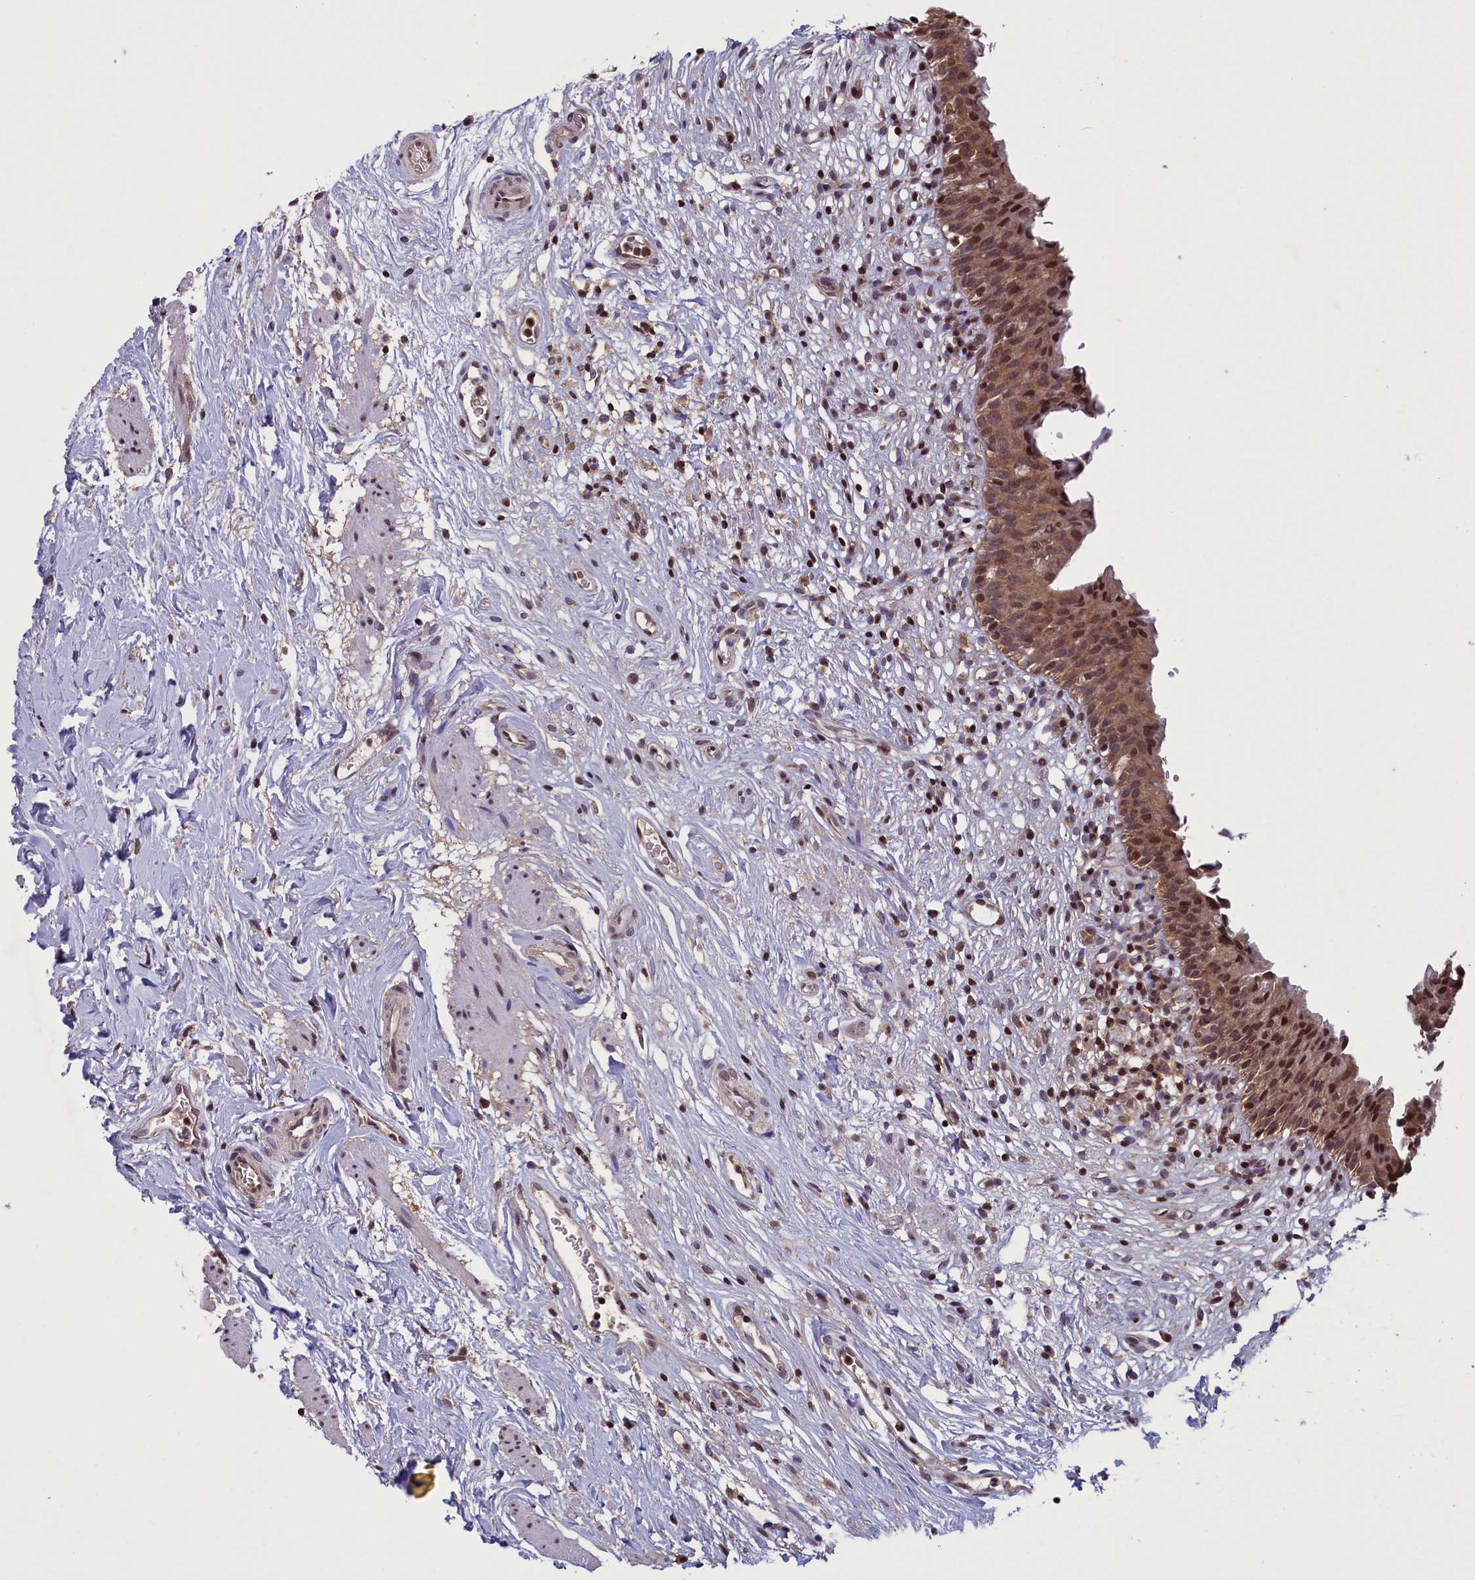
{"staining": {"intensity": "moderate", "quantity": ">75%", "location": "cytoplasmic/membranous,nuclear"}, "tissue": "urinary bladder", "cell_type": "Urothelial cells", "image_type": "normal", "snomed": [{"axis": "morphology", "description": "Normal tissue, NOS"}, {"axis": "morphology", "description": "Inflammation, NOS"}, {"axis": "topography", "description": "Urinary bladder"}], "caption": "Immunohistochemical staining of unremarkable urinary bladder exhibits moderate cytoplasmic/membranous,nuclear protein positivity in about >75% of urothelial cells.", "gene": "NUBP1", "patient": {"sex": "male", "age": 63}}